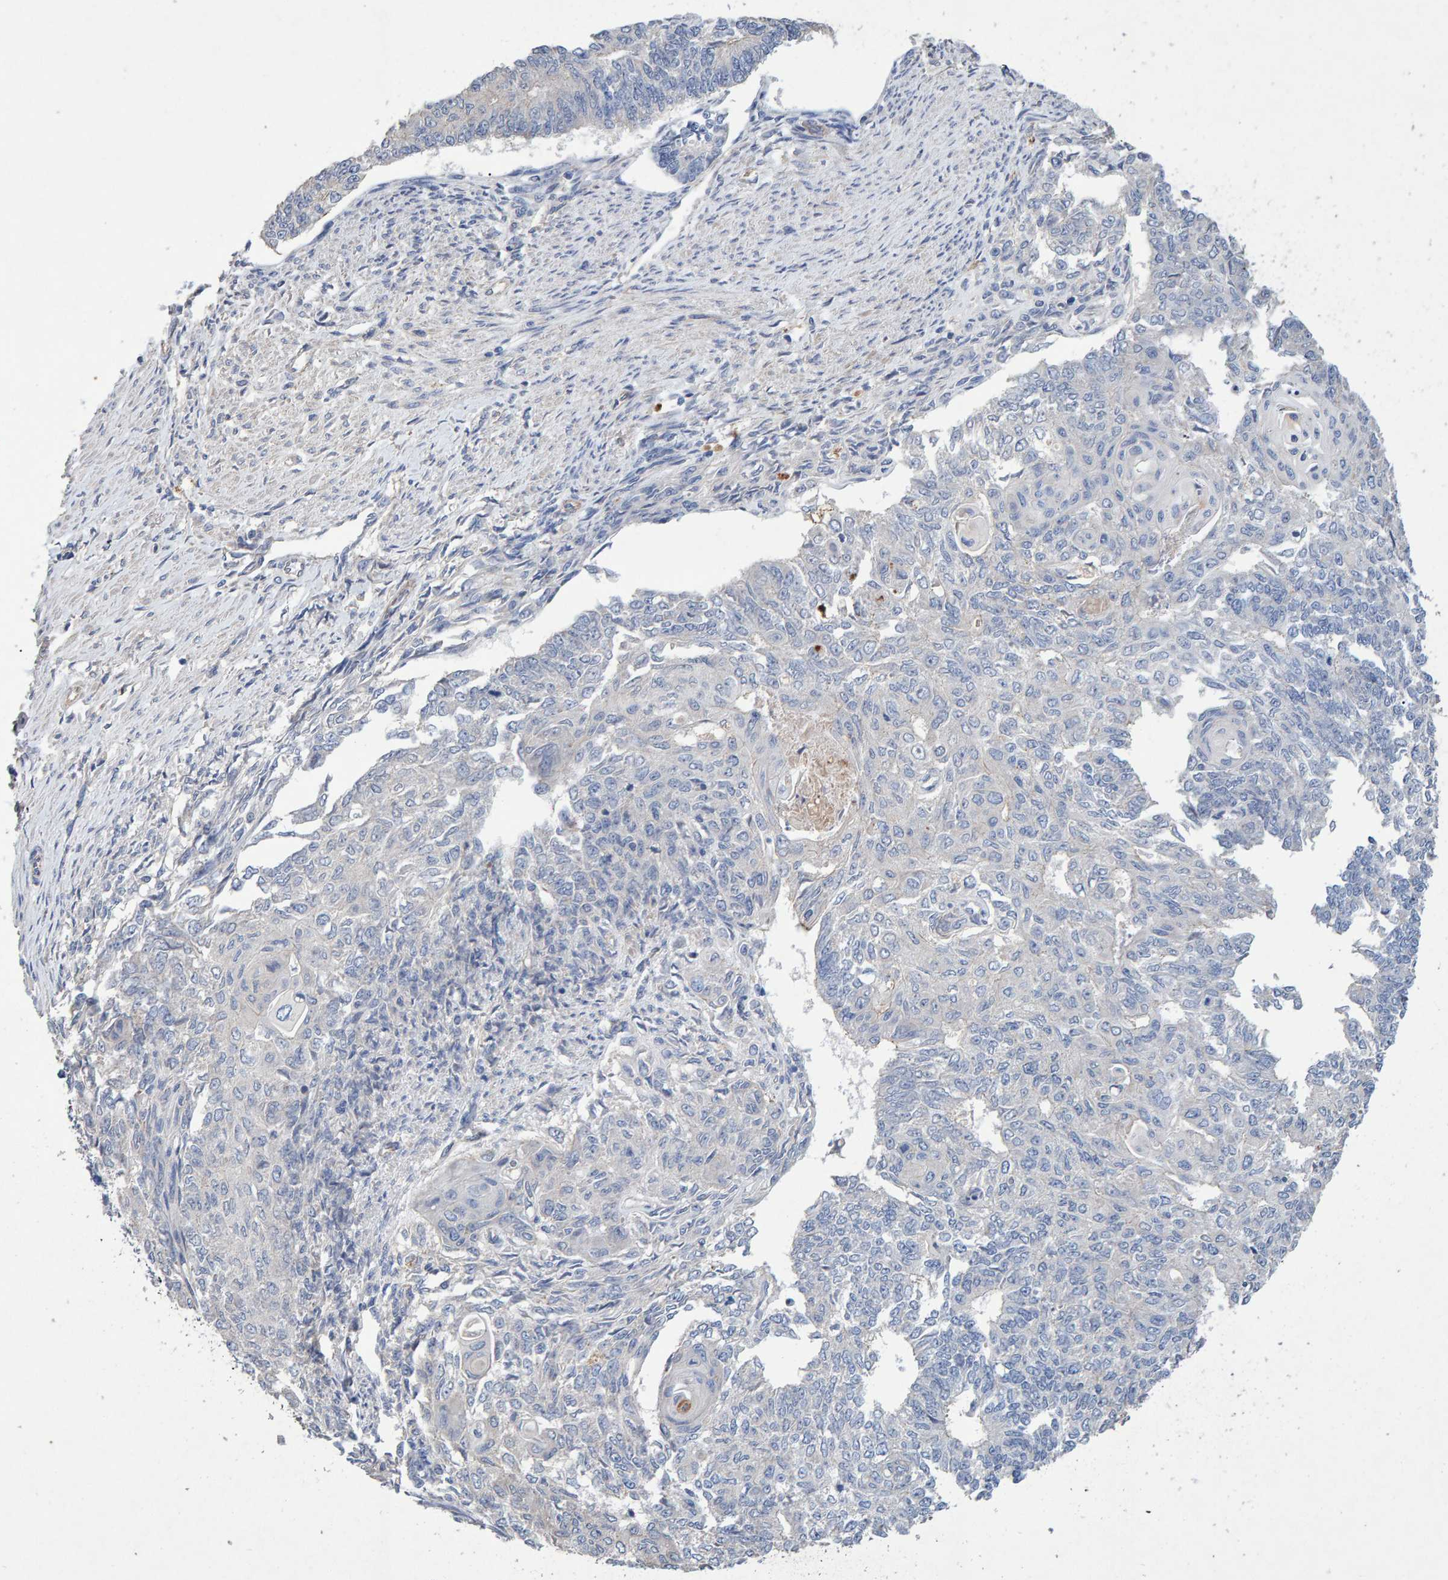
{"staining": {"intensity": "negative", "quantity": "none", "location": "none"}, "tissue": "endometrial cancer", "cell_type": "Tumor cells", "image_type": "cancer", "snomed": [{"axis": "morphology", "description": "Adenocarcinoma, NOS"}, {"axis": "topography", "description": "Endometrium"}], "caption": "This is an immunohistochemistry (IHC) photomicrograph of human endometrial cancer. There is no expression in tumor cells.", "gene": "EFR3A", "patient": {"sex": "female", "age": 32}}